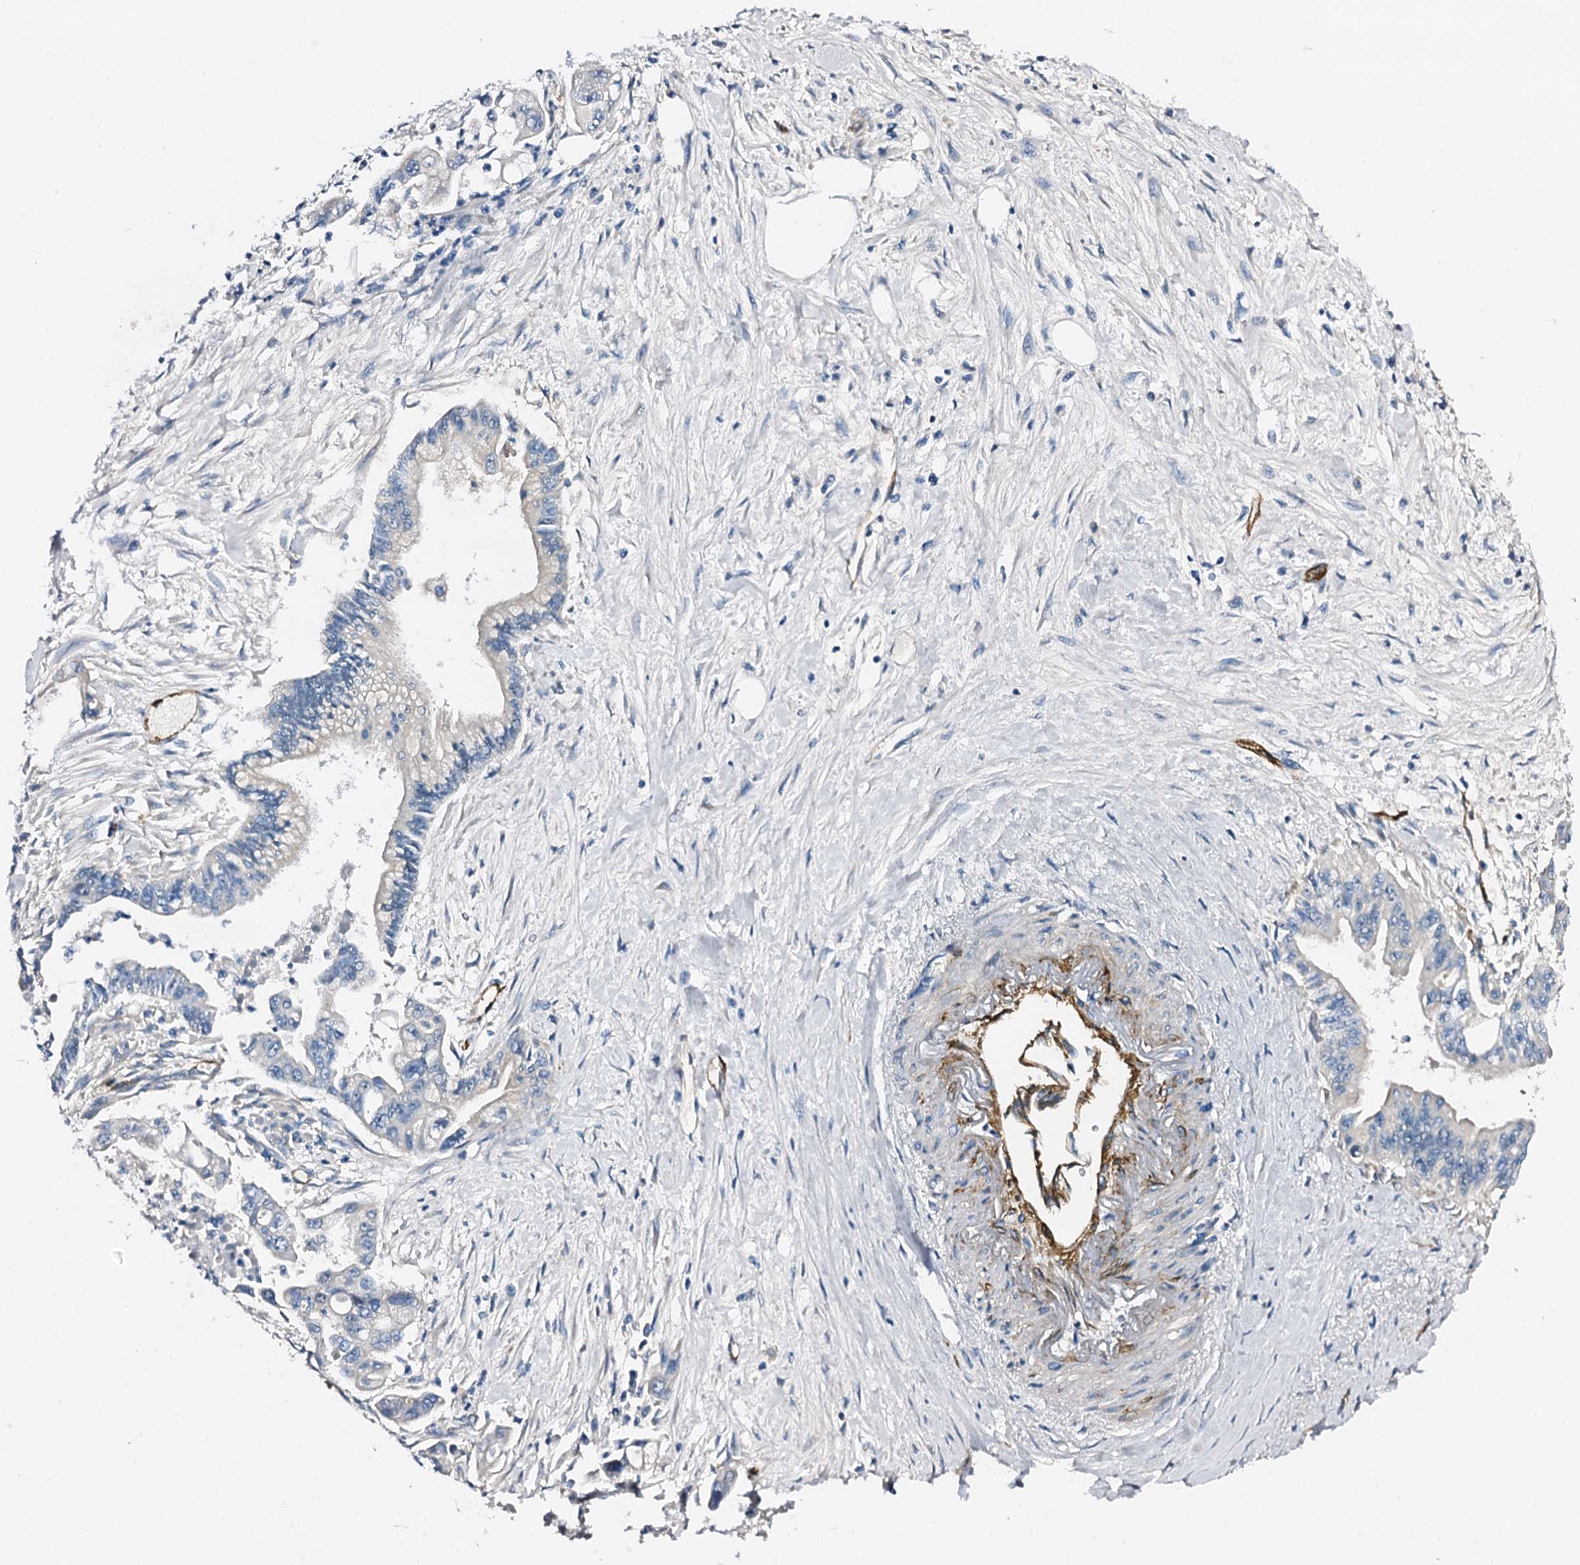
{"staining": {"intensity": "negative", "quantity": "none", "location": "none"}, "tissue": "pancreatic cancer", "cell_type": "Tumor cells", "image_type": "cancer", "snomed": [{"axis": "morphology", "description": "Adenocarcinoma, NOS"}, {"axis": "topography", "description": "Pancreas"}], "caption": "The IHC photomicrograph has no significant positivity in tumor cells of pancreatic cancer tissue. (Brightfield microscopy of DAB immunohistochemistry (IHC) at high magnification).", "gene": "DBX1", "patient": {"sex": "male", "age": 70}}